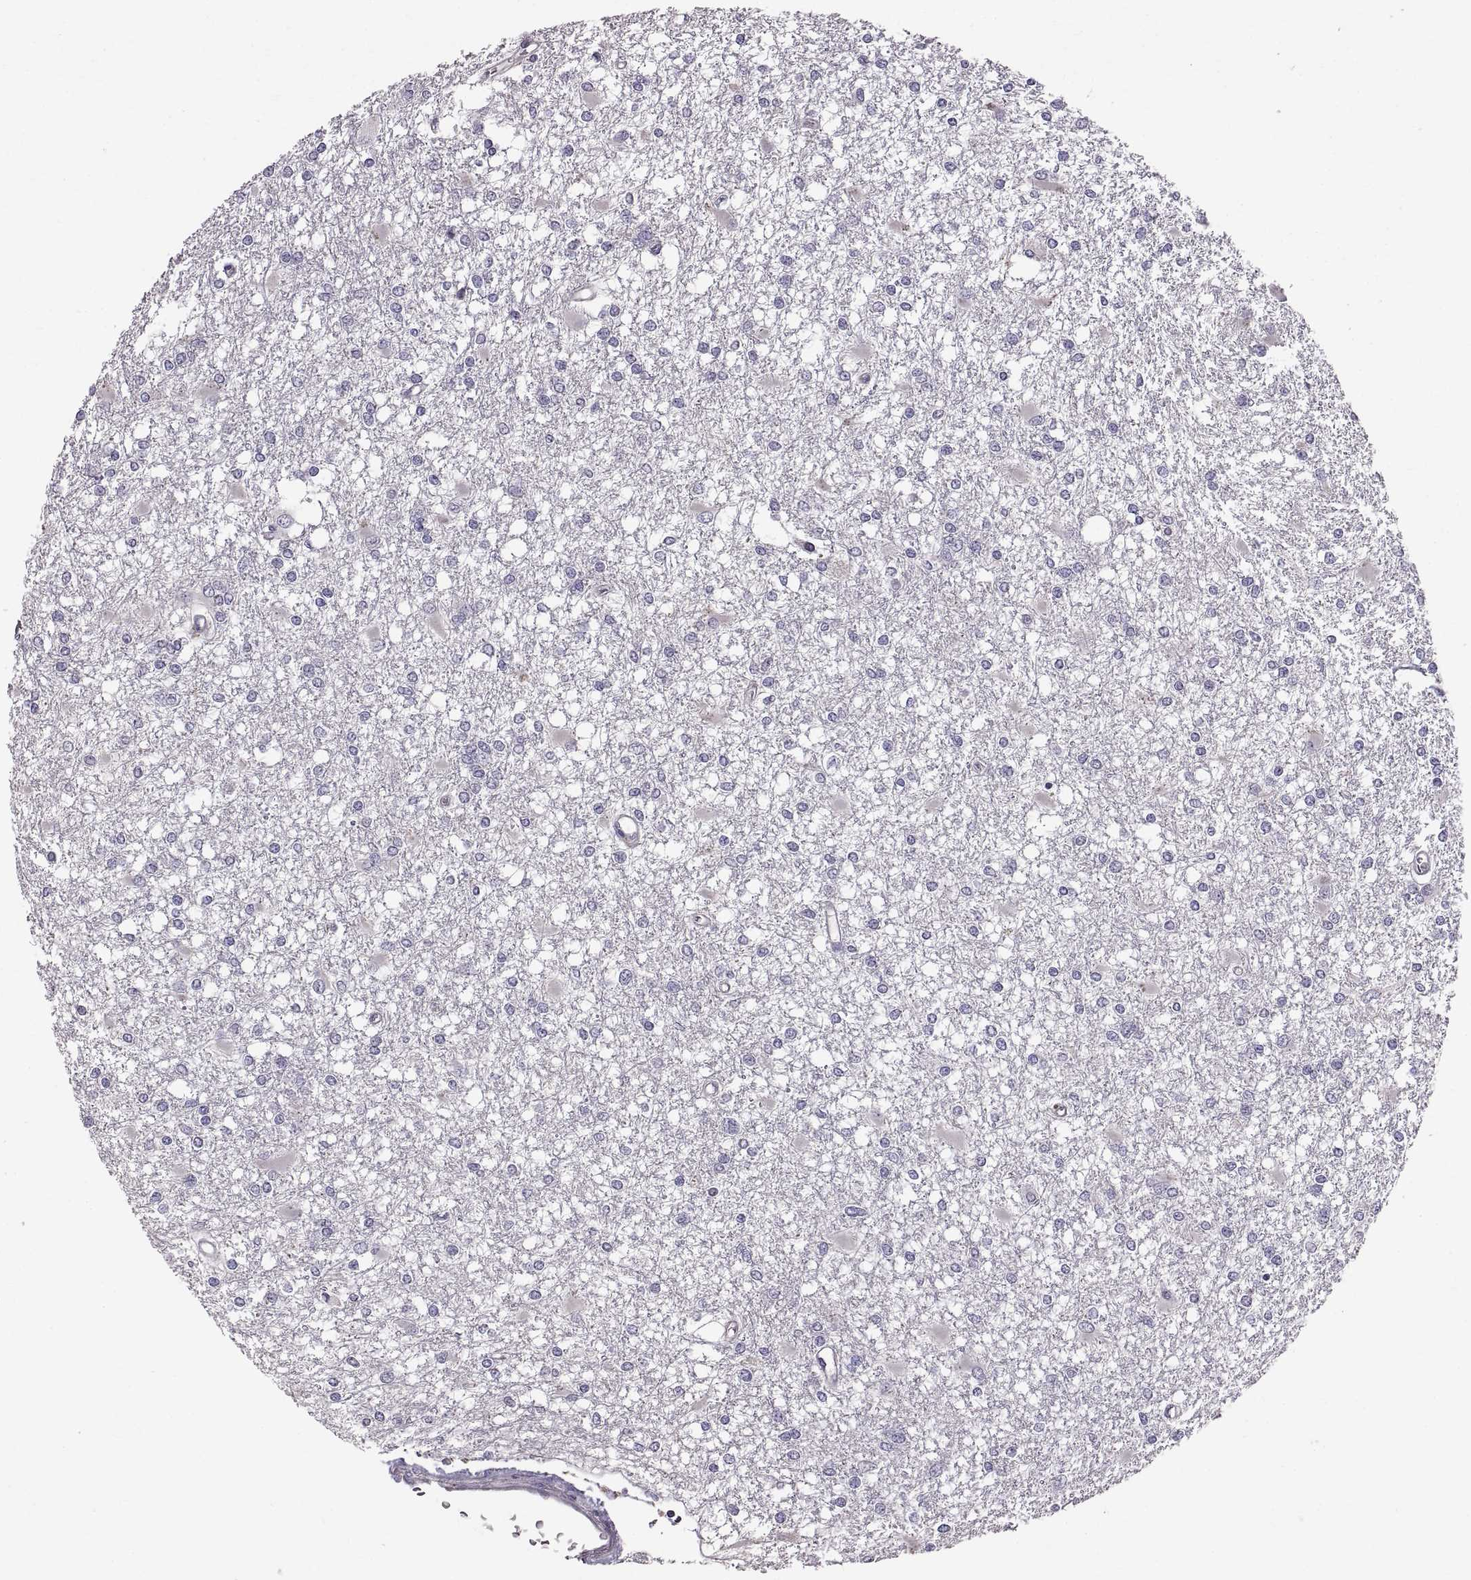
{"staining": {"intensity": "negative", "quantity": "none", "location": "none"}, "tissue": "glioma", "cell_type": "Tumor cells", "image_type": "cancer", "snomed": [{"axis": "morphology", "description": "Glioma, malignant, High grade"}, {"axis": "topography", "description": "Cerebral cortex"}], "caption": "IHC image of malignant high-grade glioma stained for a protein (brown), which exhibits no positivity in tumor cells. (DAB immunohistochemistry visualized using brightfield microscopy, high magnification).", "gene": "WFDC8", "patient": {"sex": "male", "age": 79}}